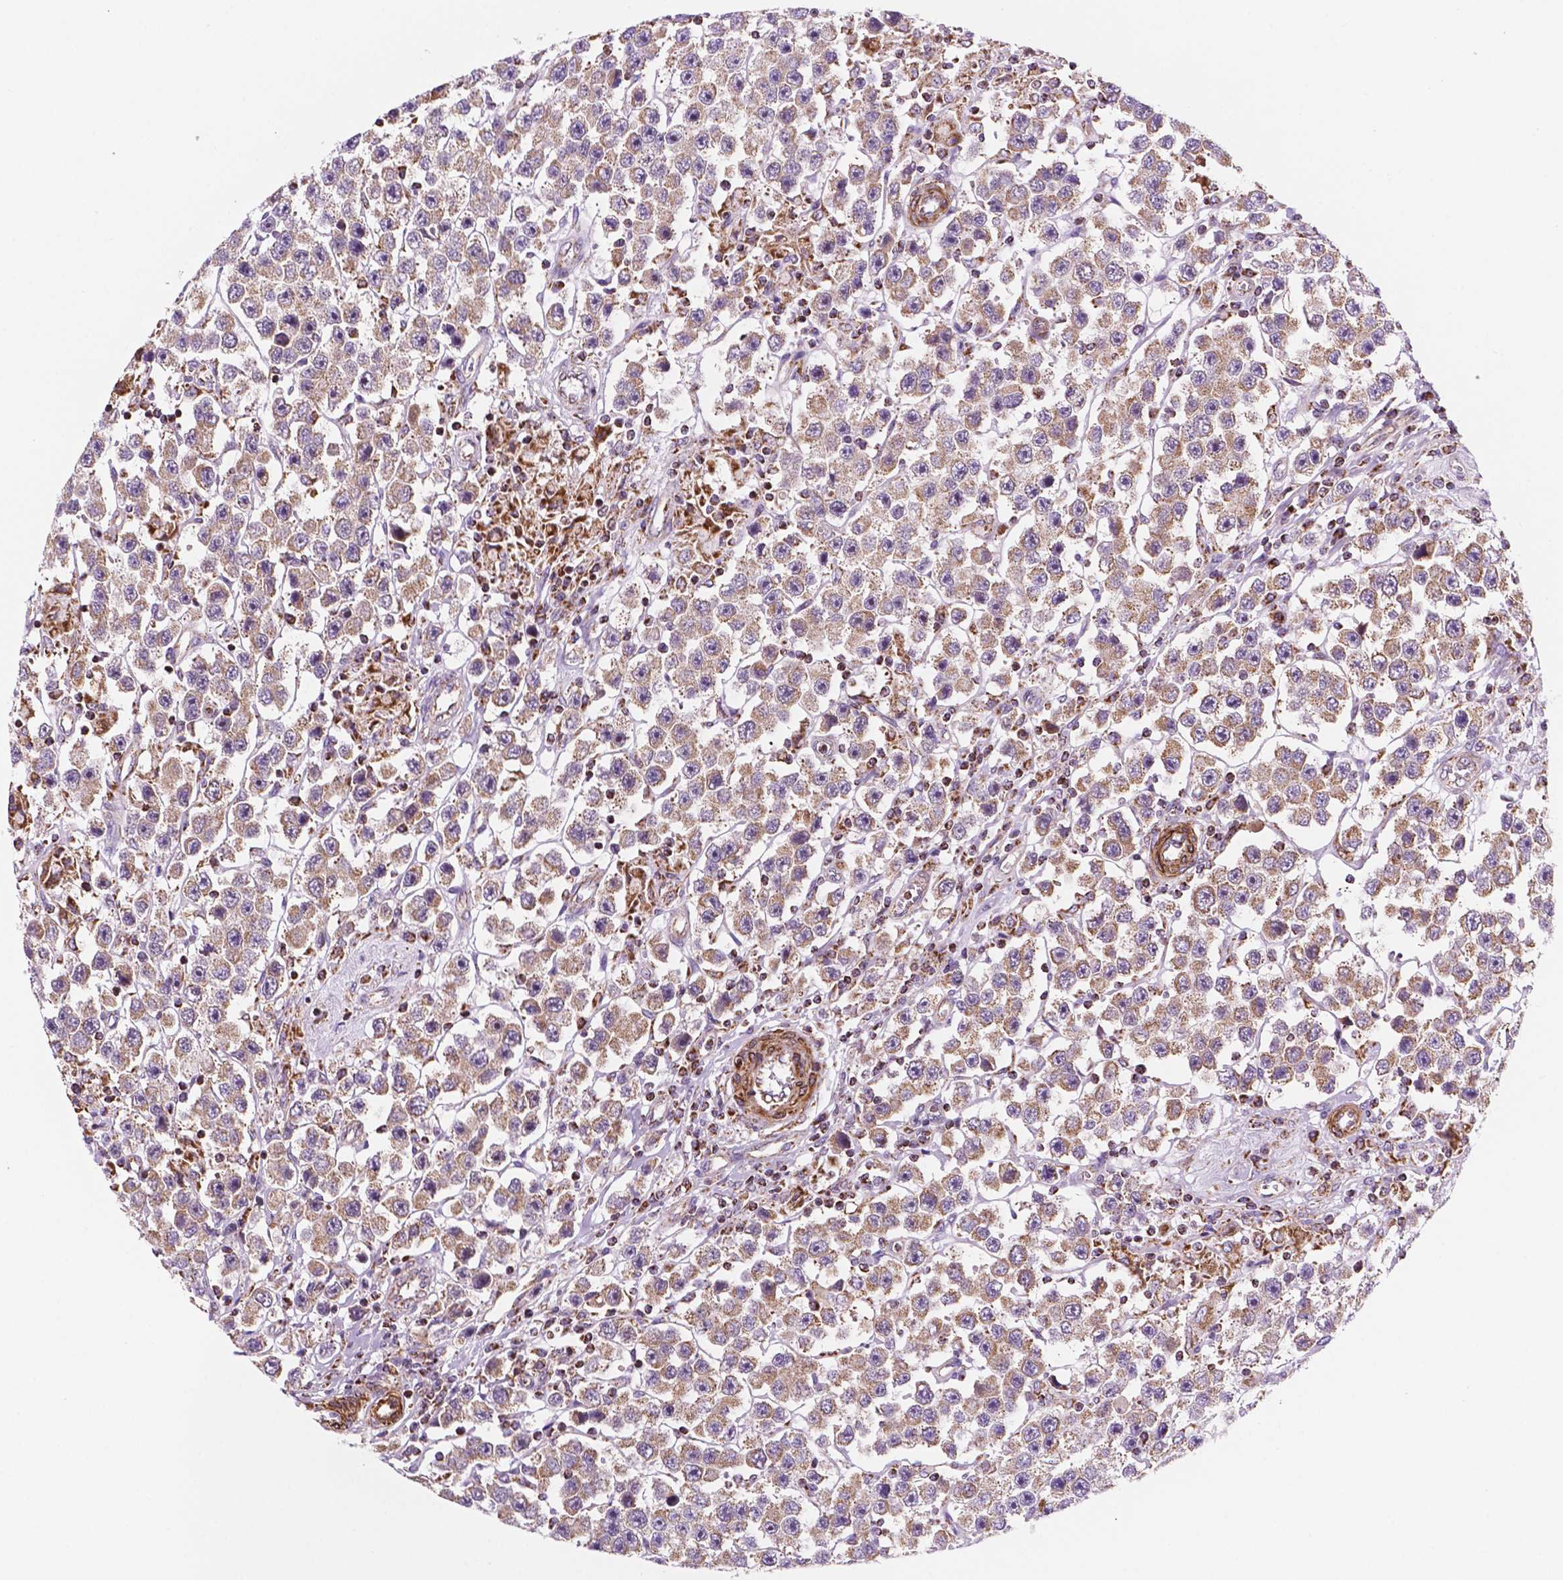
{"staining": {"intensity": "weak", "quantity": ">75%", "location": "cytoplasmic/membranous"}, "tissue": "testis cancer", "cell_type": "Tumor cells", "image_type": "cancer", "snomed": [{"axis": "morphology", "description": "Seminoma, NOS"}, {"axis": "topography", "description": "Testis"}], "caption": "Immunohistochemistry of human testis seminoma reveals low levels of weak cytoplasmic/membranous expression in approximately >75% of tumor cells.", "gene": "GEMIN4", "patient": {"sex": "male", "age": 45}}